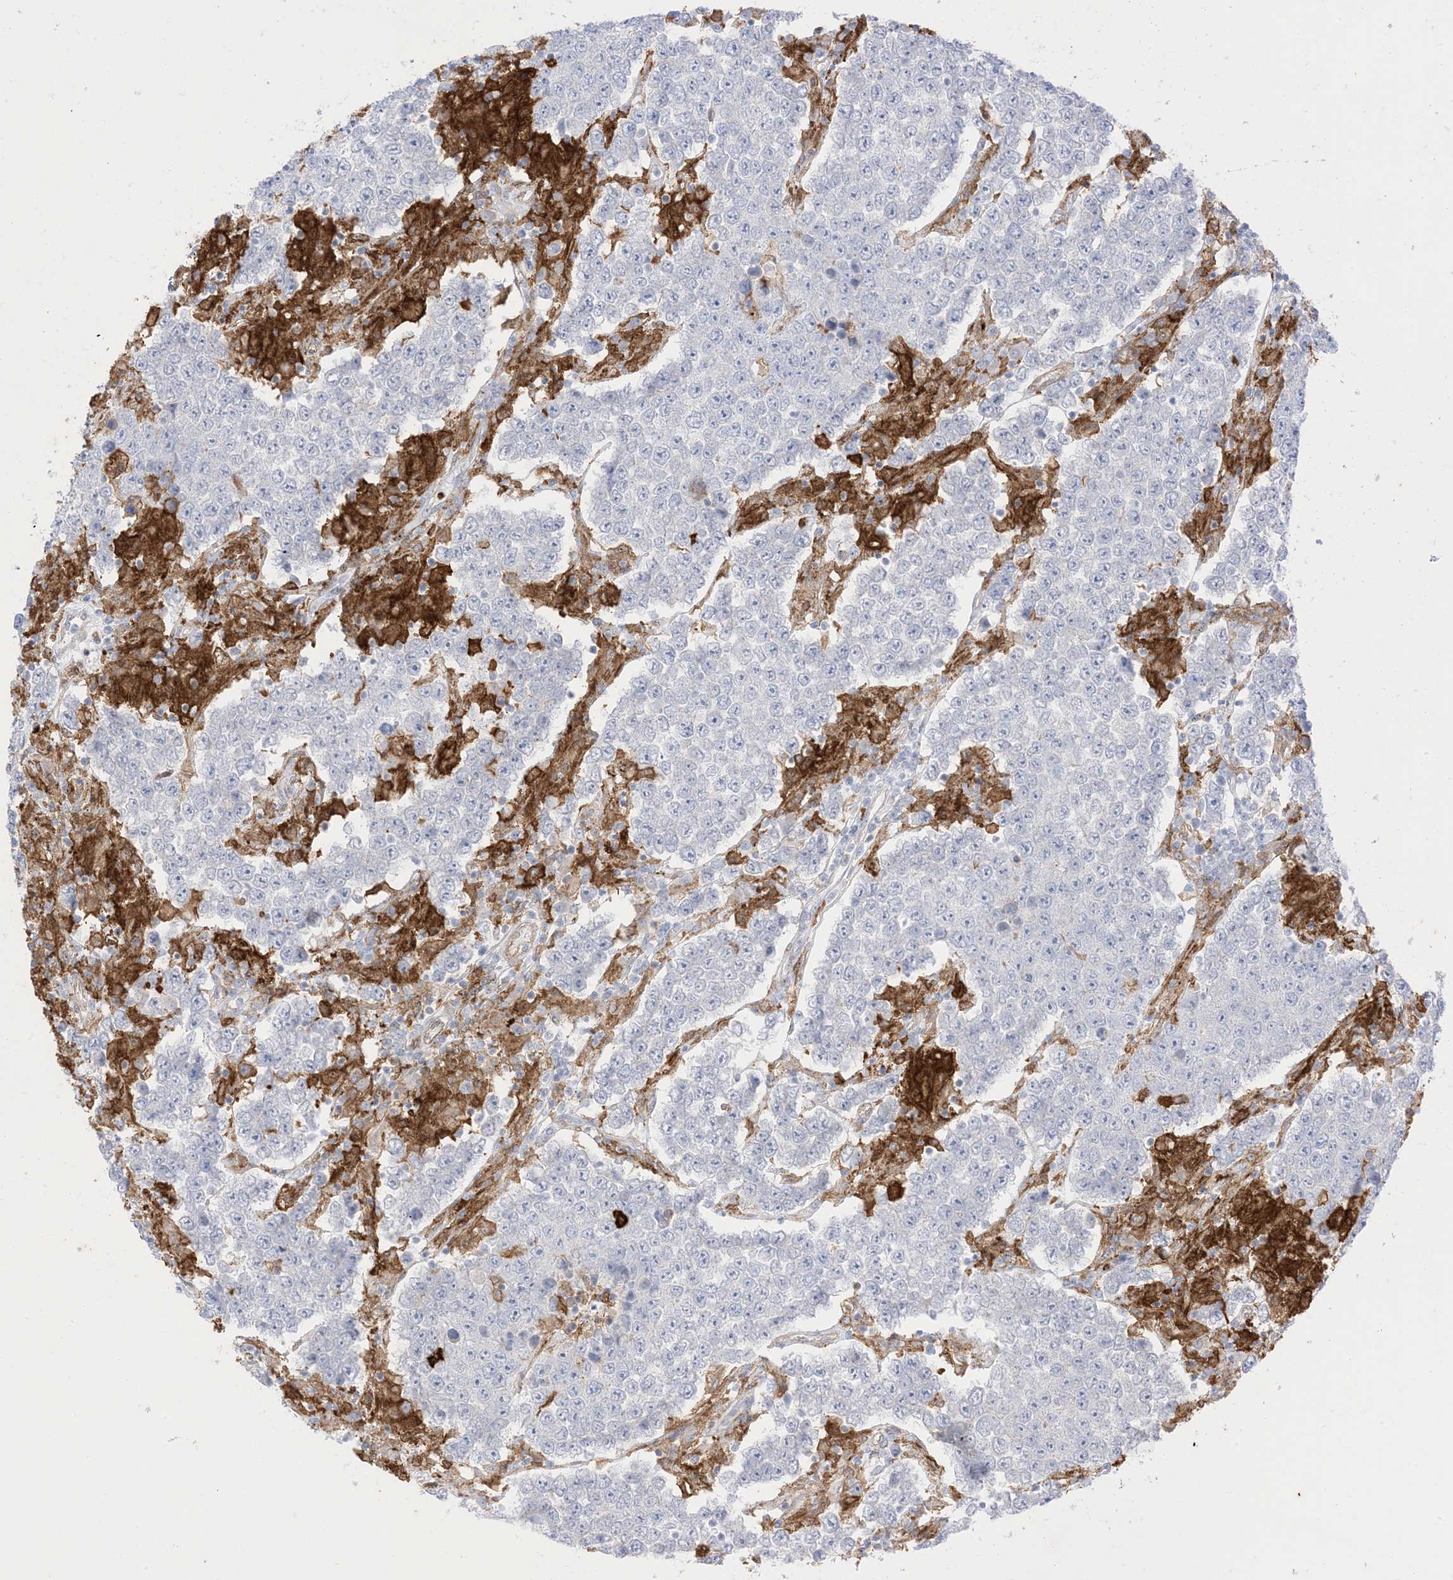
{"staining": {"intensity": "negative", "quantity": "none", "location": "none"}, "tissue": "testis cancer", "cell_type": "Tumor cells", "image_type": "cancer", "snomed": [{"axis": "morphology", "description": "Normal tissue, NOS"}, {"axis": "morphology", "description": "Urothelial carcinoma, High grade"}, {"axis": "morphology", "description": "Seminoma, NOS"}, {"axis": "morphology", "description": "Carcinoma, Embryonal, NOS"}, {"axis": "topography", "description": "Urinary bladder"}, {"axis": "topography", "description": "Testis"}], "caption": "This is a histopathology image of IHC staining of testis urothelial carcinoma (high-grade), which shows no expression in tumor cells. The staining is performed using DAB (3,3'-diaminobenzidine) brown chromogen with nuclei counter-stained in using hematoxylin.", "gene": "GSN", "patient": {"sex": "male", "age": 41}}